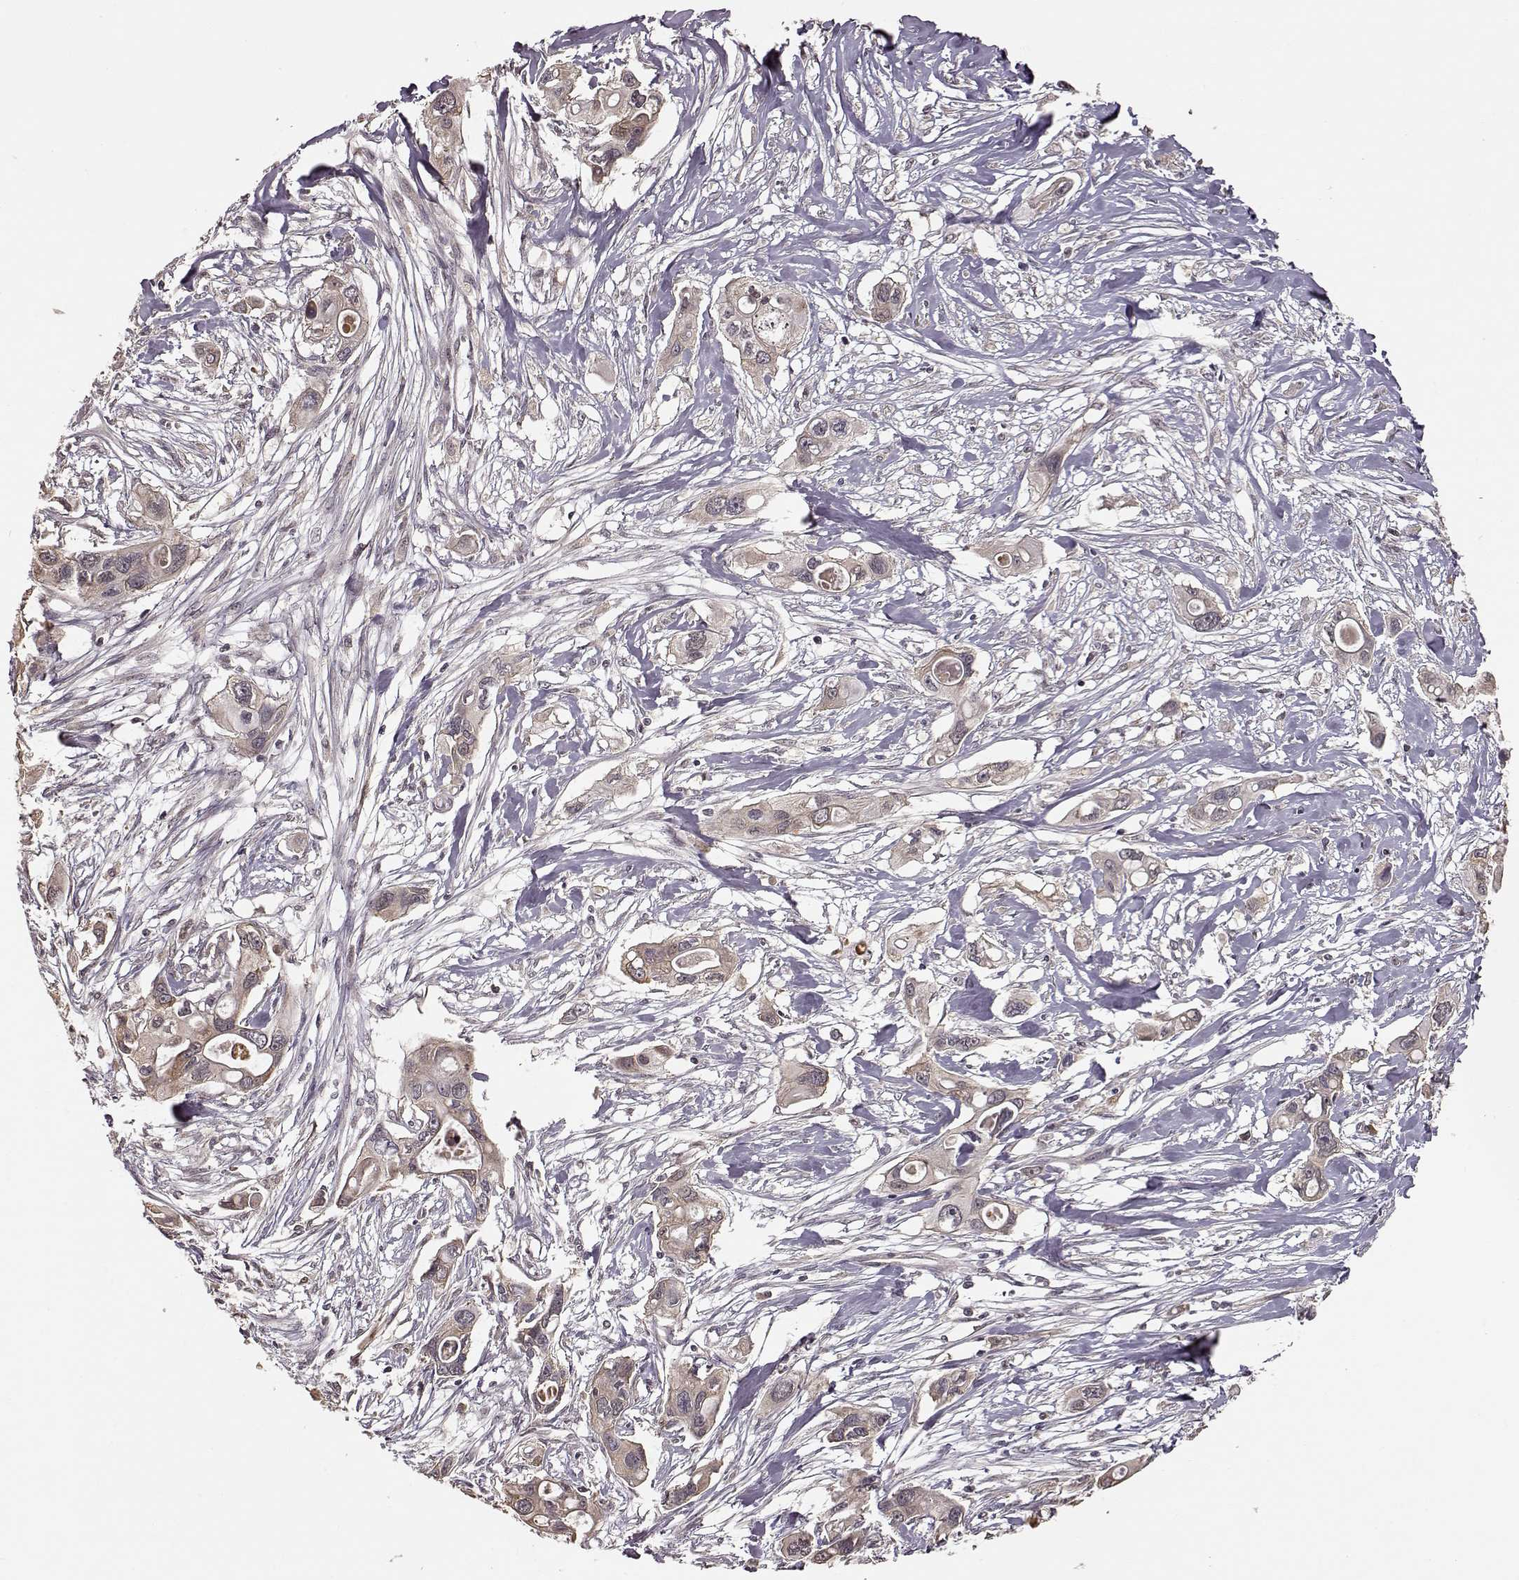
{"staining": {"intensity": "weak", "quantity": ">75%", "location": "cytoplasmic/membranous"}, "tissue": "pancreatic cancer", "cell_type": "Tumor cells", "image_type": "cancer", "snomed": [{"axis": "morphology", "description": "Adenocarcinoma, NOS"}, {"axis": "topography", "description": "Pancreas"}], "caption": "About >75% of tumor cells in pancreatic cancer show weak cytoplasmic/membranous protein positivity as visualized by brown immunohistochemical staining.", "gene": "CRB1", "patient": {"sex": "male", "age": 60}}